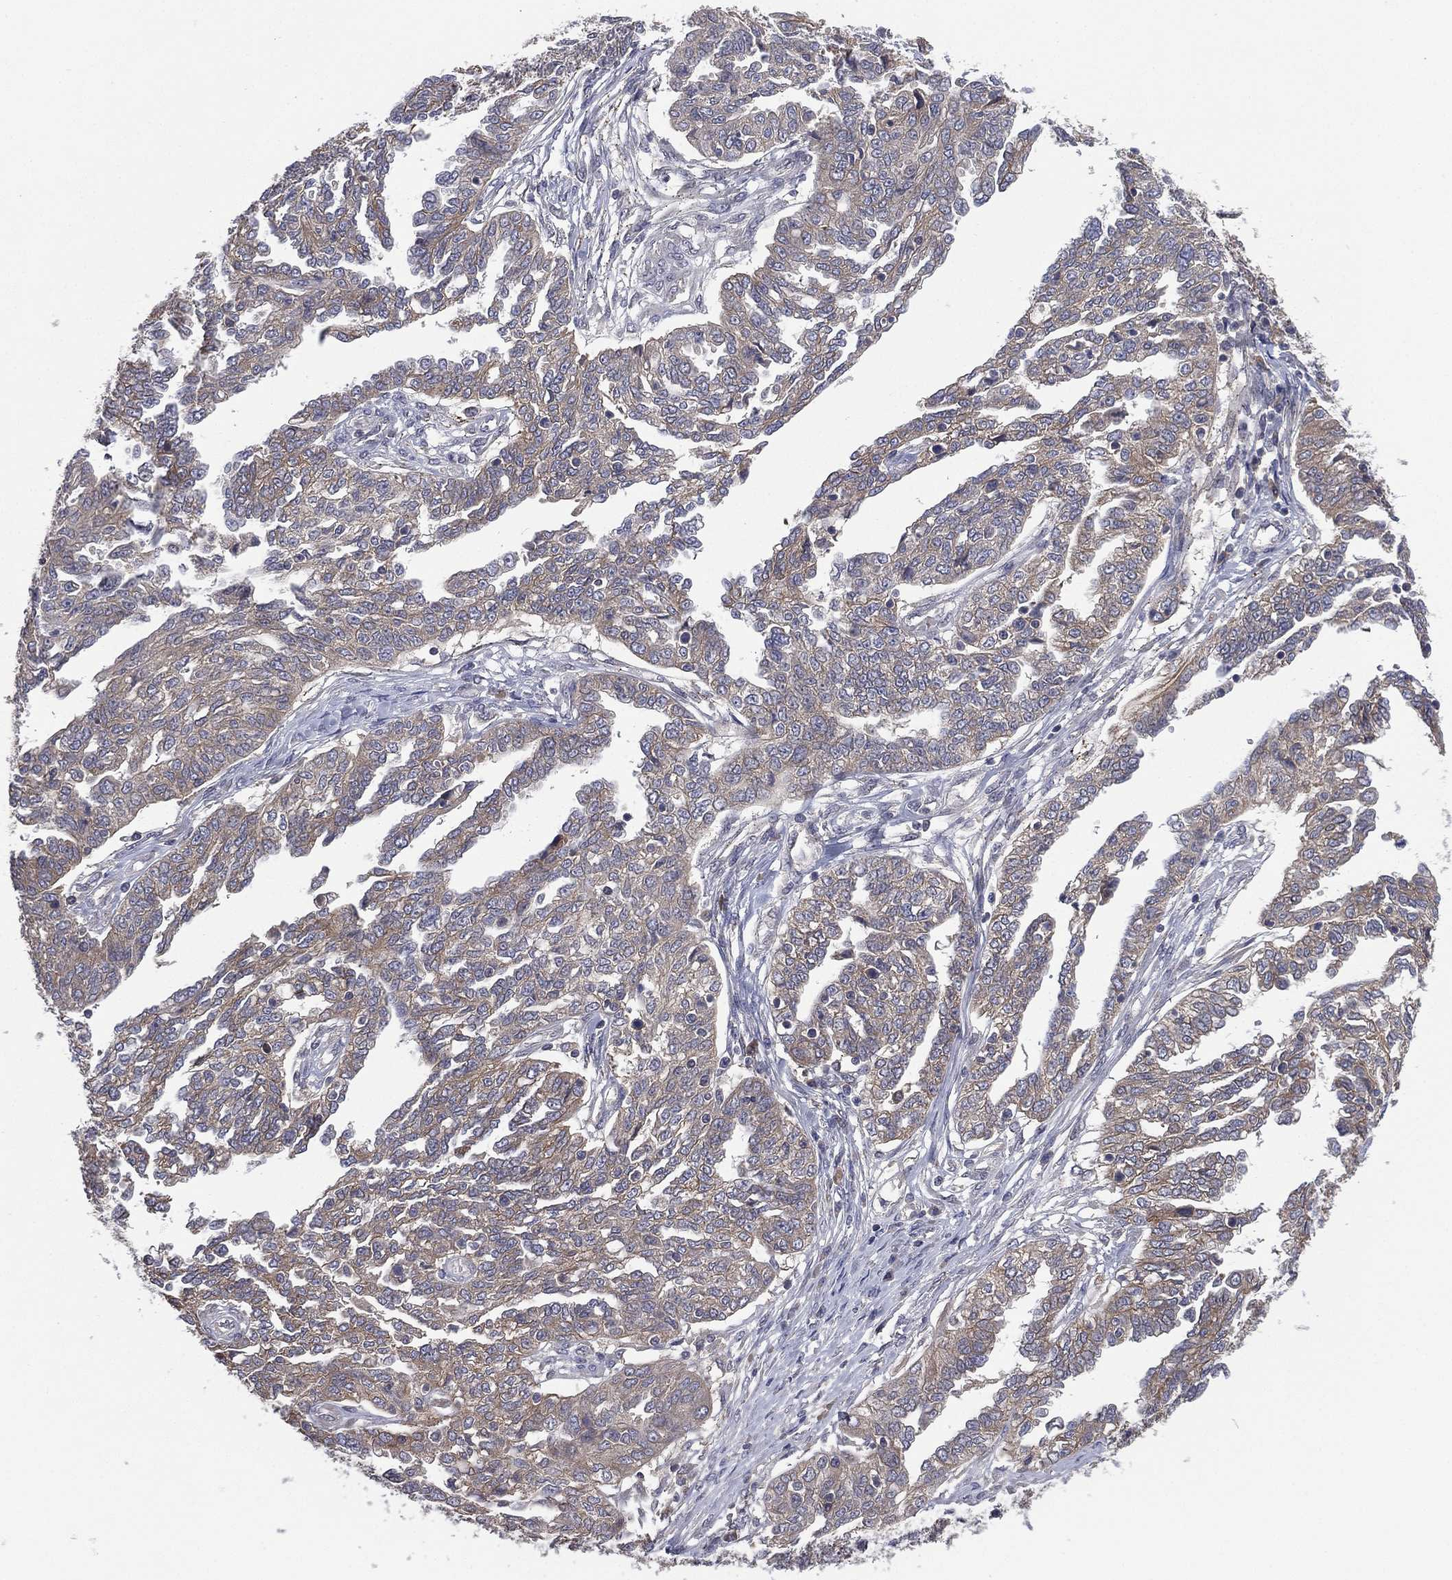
{"staining": {"intensity": "weak", "quantity": "<25%", "location": "cytoplasmic/membranous"}, "tissue": "ovarian cancer", "cell_type": "Tumor cells", "image_type": "cancer", "snomed": [{"axis": "morphology", "description": "Cystadenocarcinoma, serous, NOS"}, {"axis": "topography", "description": "Ovary"}], "caption": "Immunohistochemistry image of serous cystadenocarcinoma (ovarian) stained for a protein (brown), which exhibits no positivity in tumor cells.", "gene": "MPP7", "patient": {"sex": "female", "age": 67}}